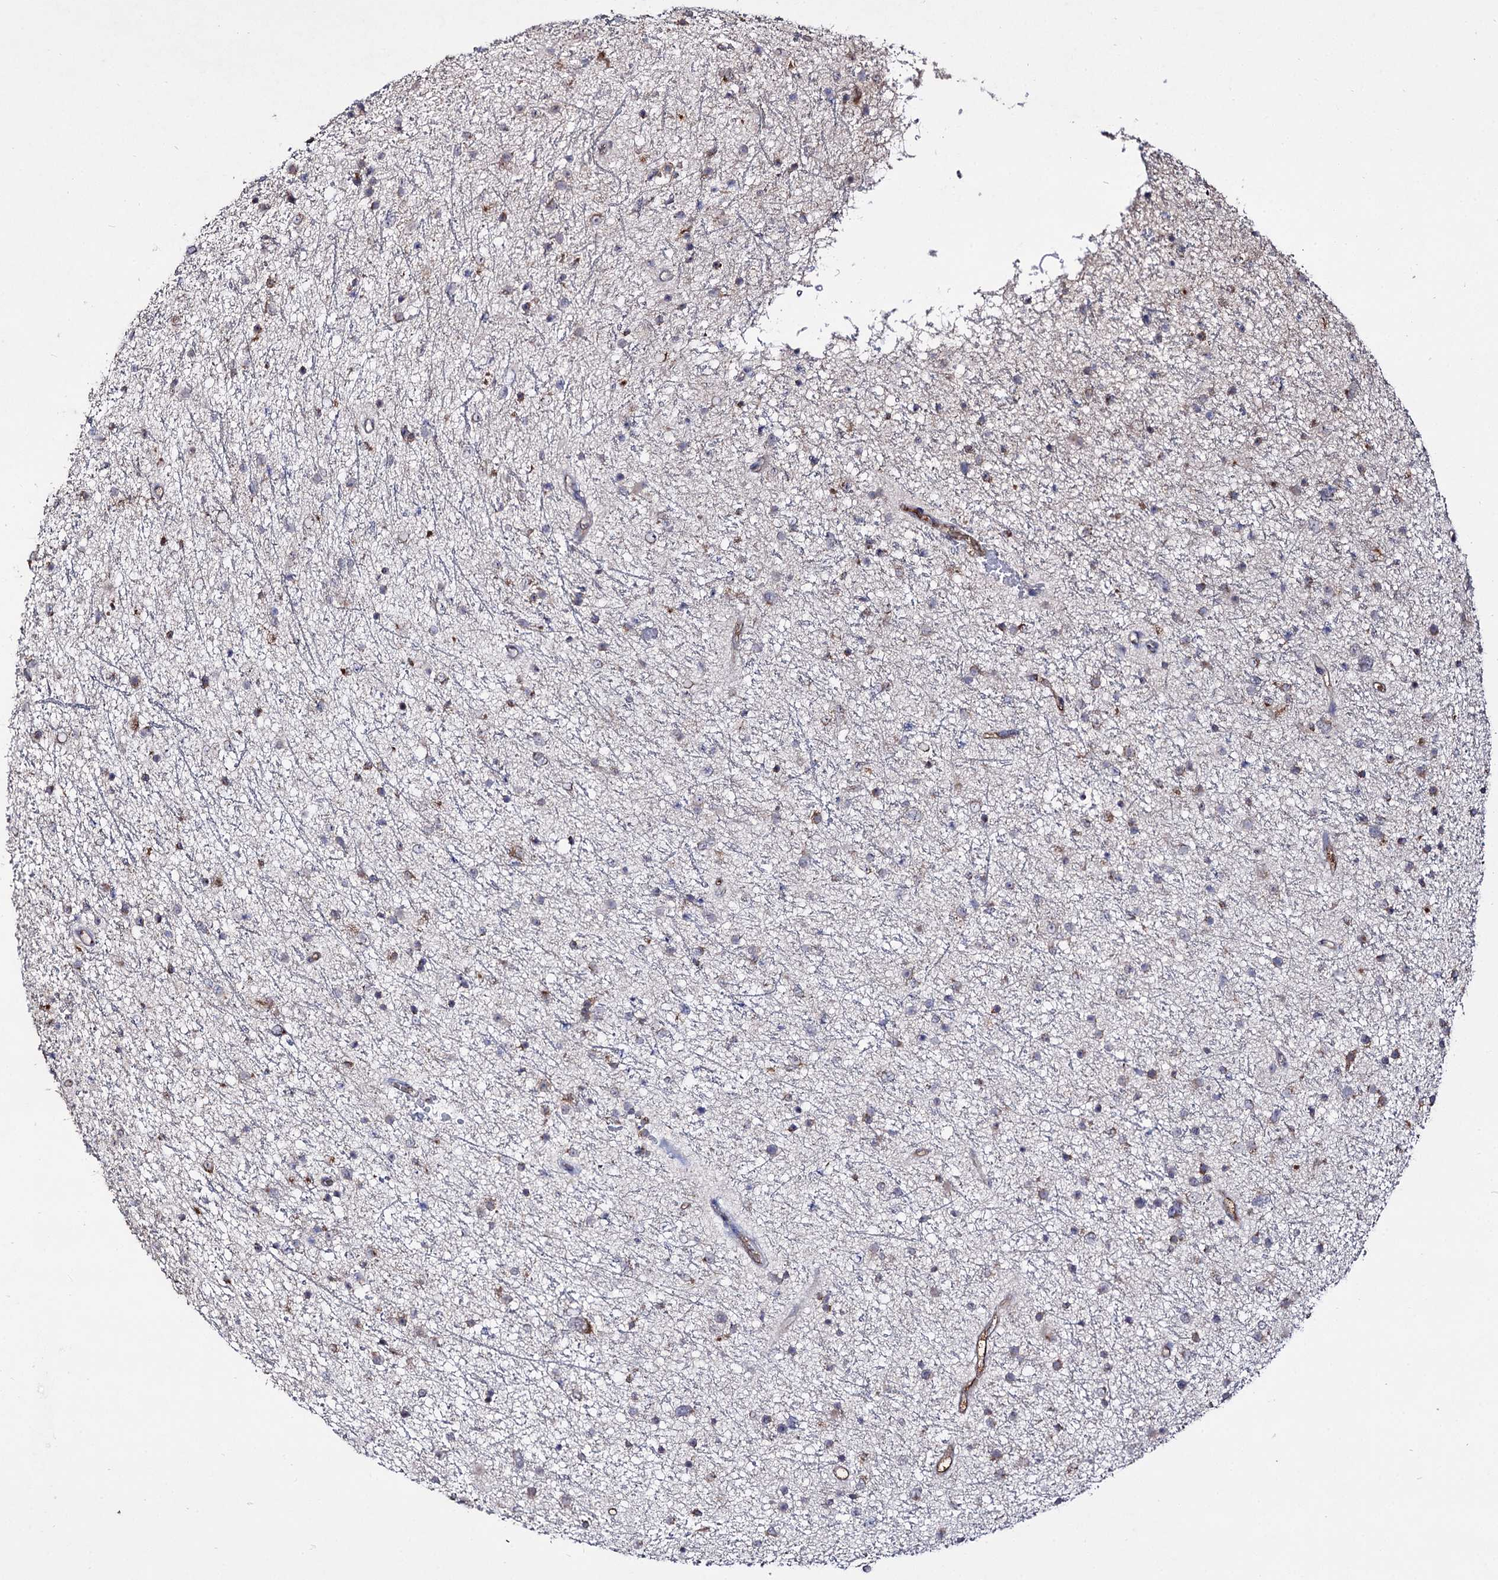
{"staining": {"intensity": "negative", "quantity": "none", "location": "none"}, "tissue": "glioma", "cell_type": "Tumor cells", "image_type": "cancer", "snomed": [{"axis": "morphology", "description": "Glioma, malignant, Low grade"}, {"axis": "topography", "description": "Cerebral cortex"}], "caption": "Immunohistochemistry (IHC) of human glioma displays no expression in tumor cells.", "gene": "ARFIP2", "patient": {"sex": "female", "age": 39}}